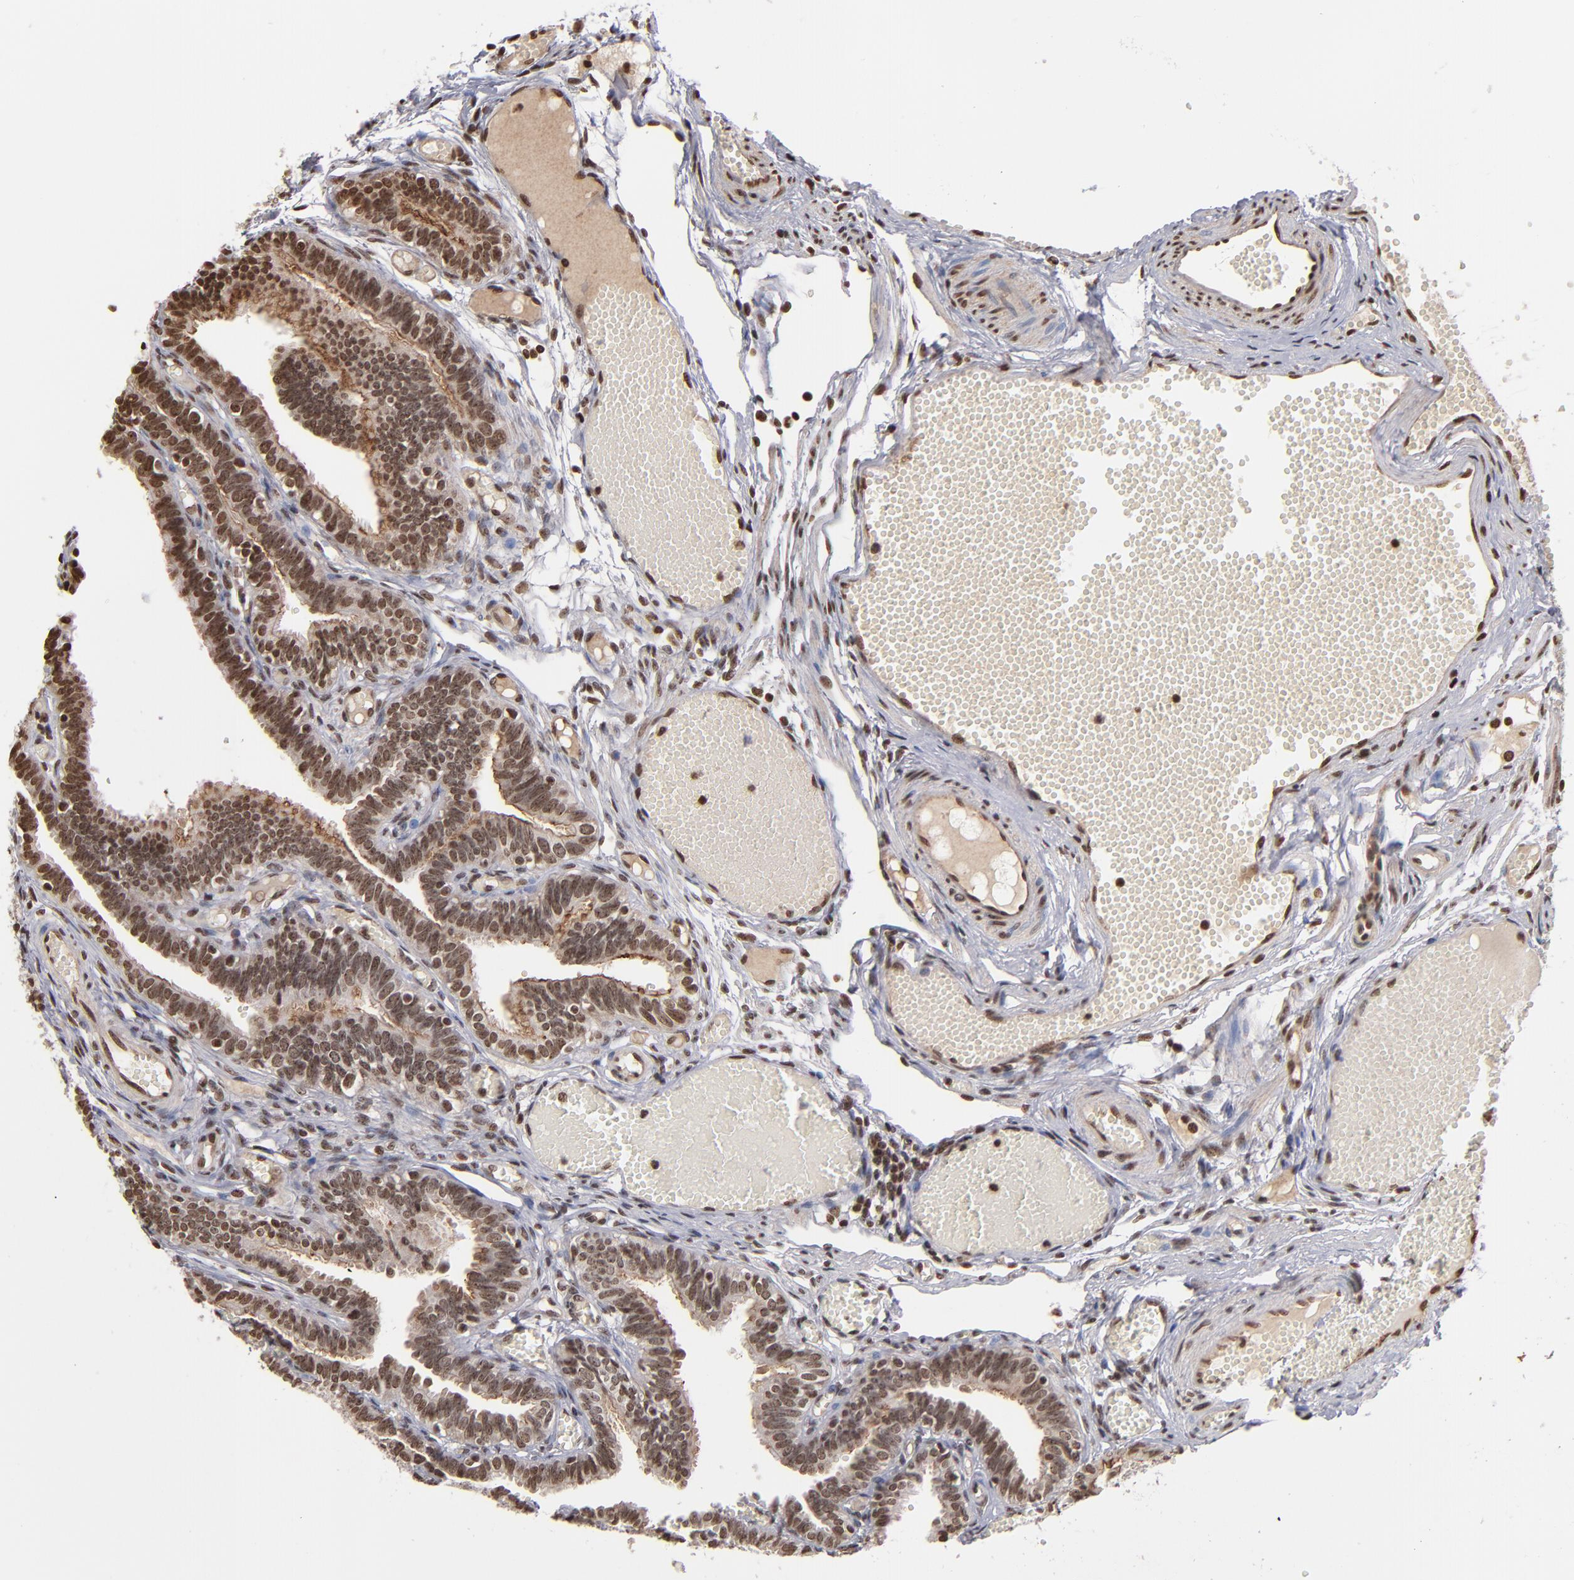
{"staining": {"intensity": "moderate", "quantity": ">75%", "location": "nuclear"}, "tissue": "fallopian tube", "cell_type": "Glandular cells", "image_type": "normal", "snomed": [{"axis": "morphology", "description": "Normal tissue, NOS"}, {"axis": "topography", "description": "Fallopian tube"}], "caption": "Moderate nuclear positivity for a protein is appreciated in about >75% of glandular cells of unremarkable fallopian tube using IHC.", "gene": "ABL2", "patient": {"sex": "female", "age": 29}}